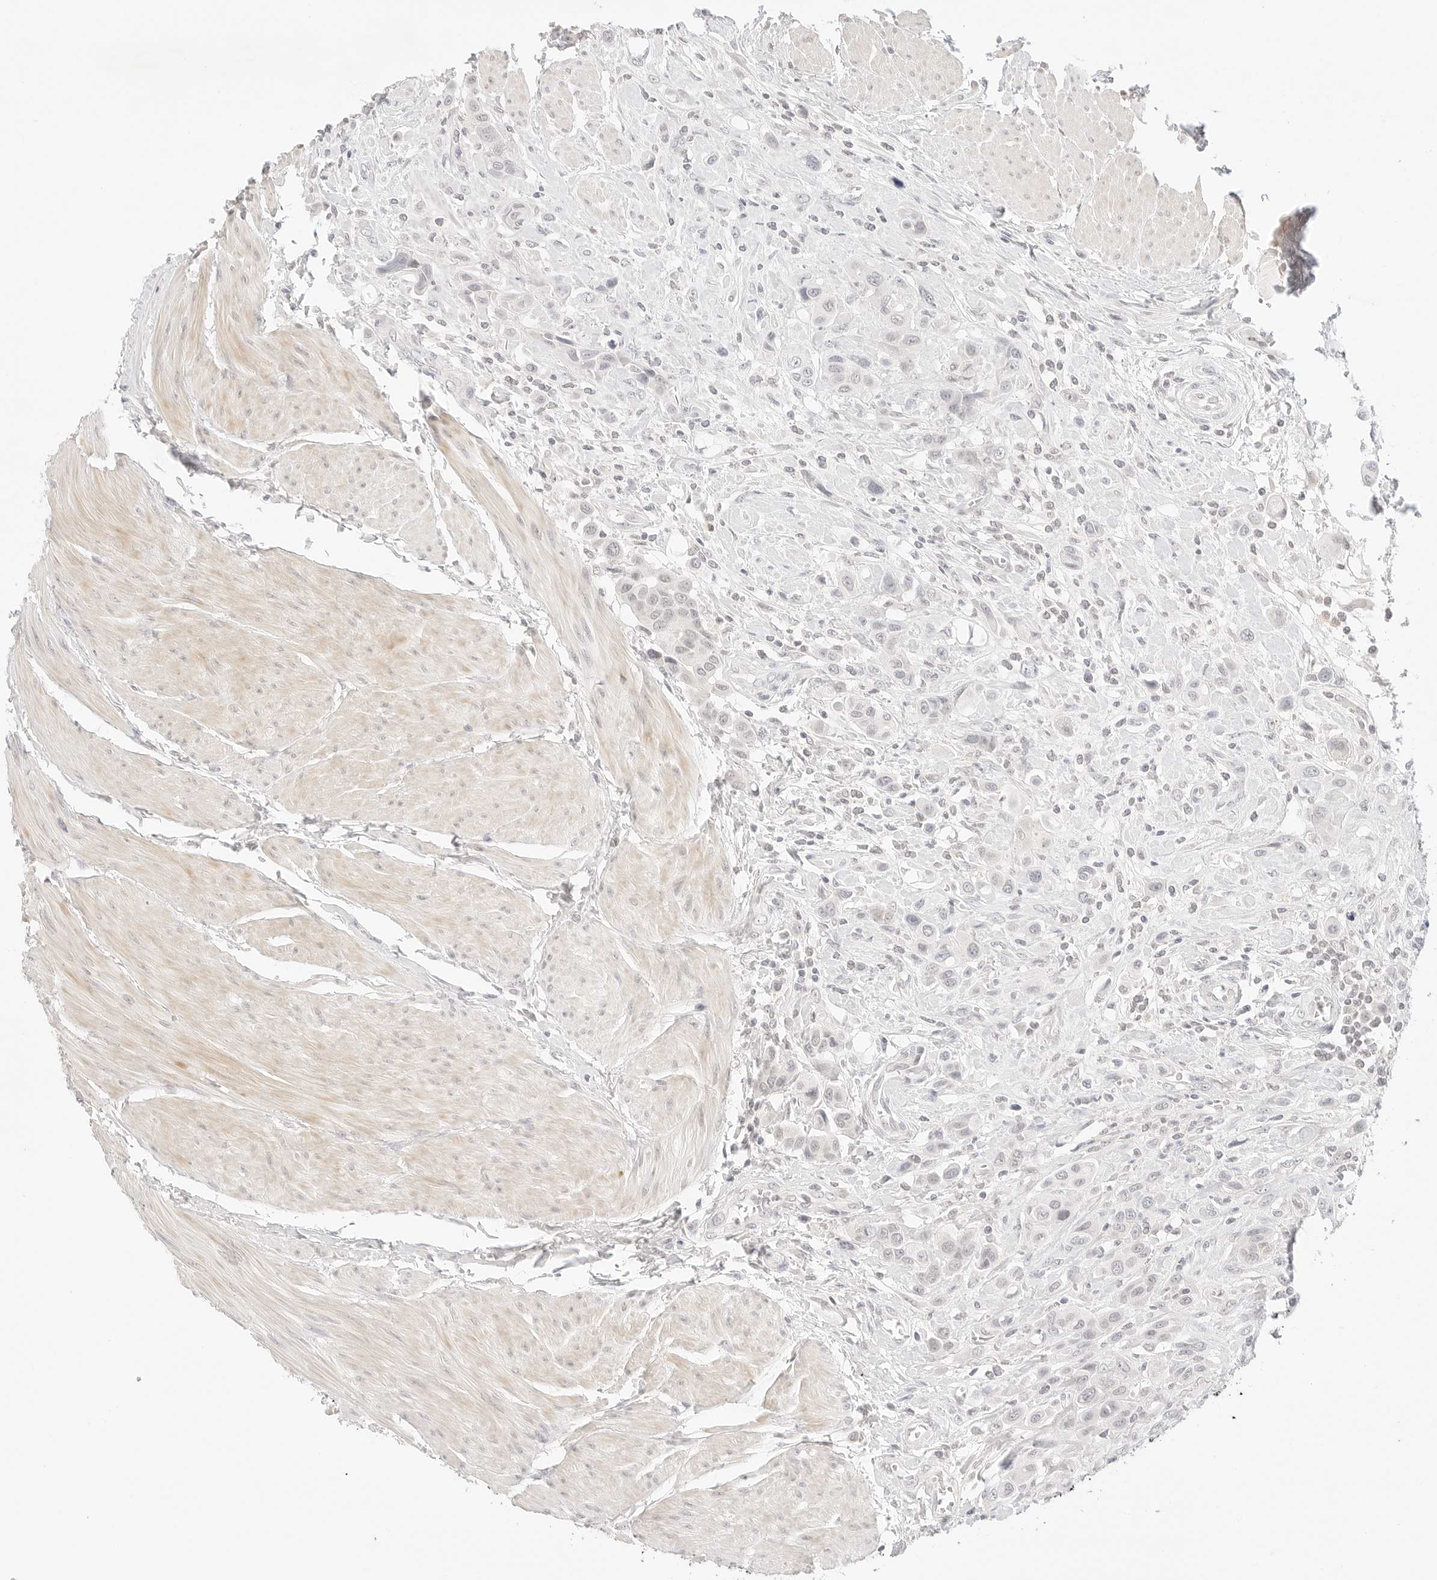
{"staining": {"intensity": "negative", "quantity": "none", "location": "none"}, "tissue": "urothelial cancer", "cell_type": "Tumor cells", "image_type": "cancer", "snomed": [{"axis": "morphology", "description": "Urothelial carcinoma, High grade"}, {"axis": "topography", "description": "Urinary bladder"}], "caption": "Urothelial carcinoma (high-grade) was stained to show a protein in brown. There is no significant positivity in tumor cells. (DAB (3,3'-diaminobenzidine) immunohistochemistry (IHC) with hematoxylin counter stain).", "gene": "GNAS", "patient": {"sex": "male", "age": 50}}